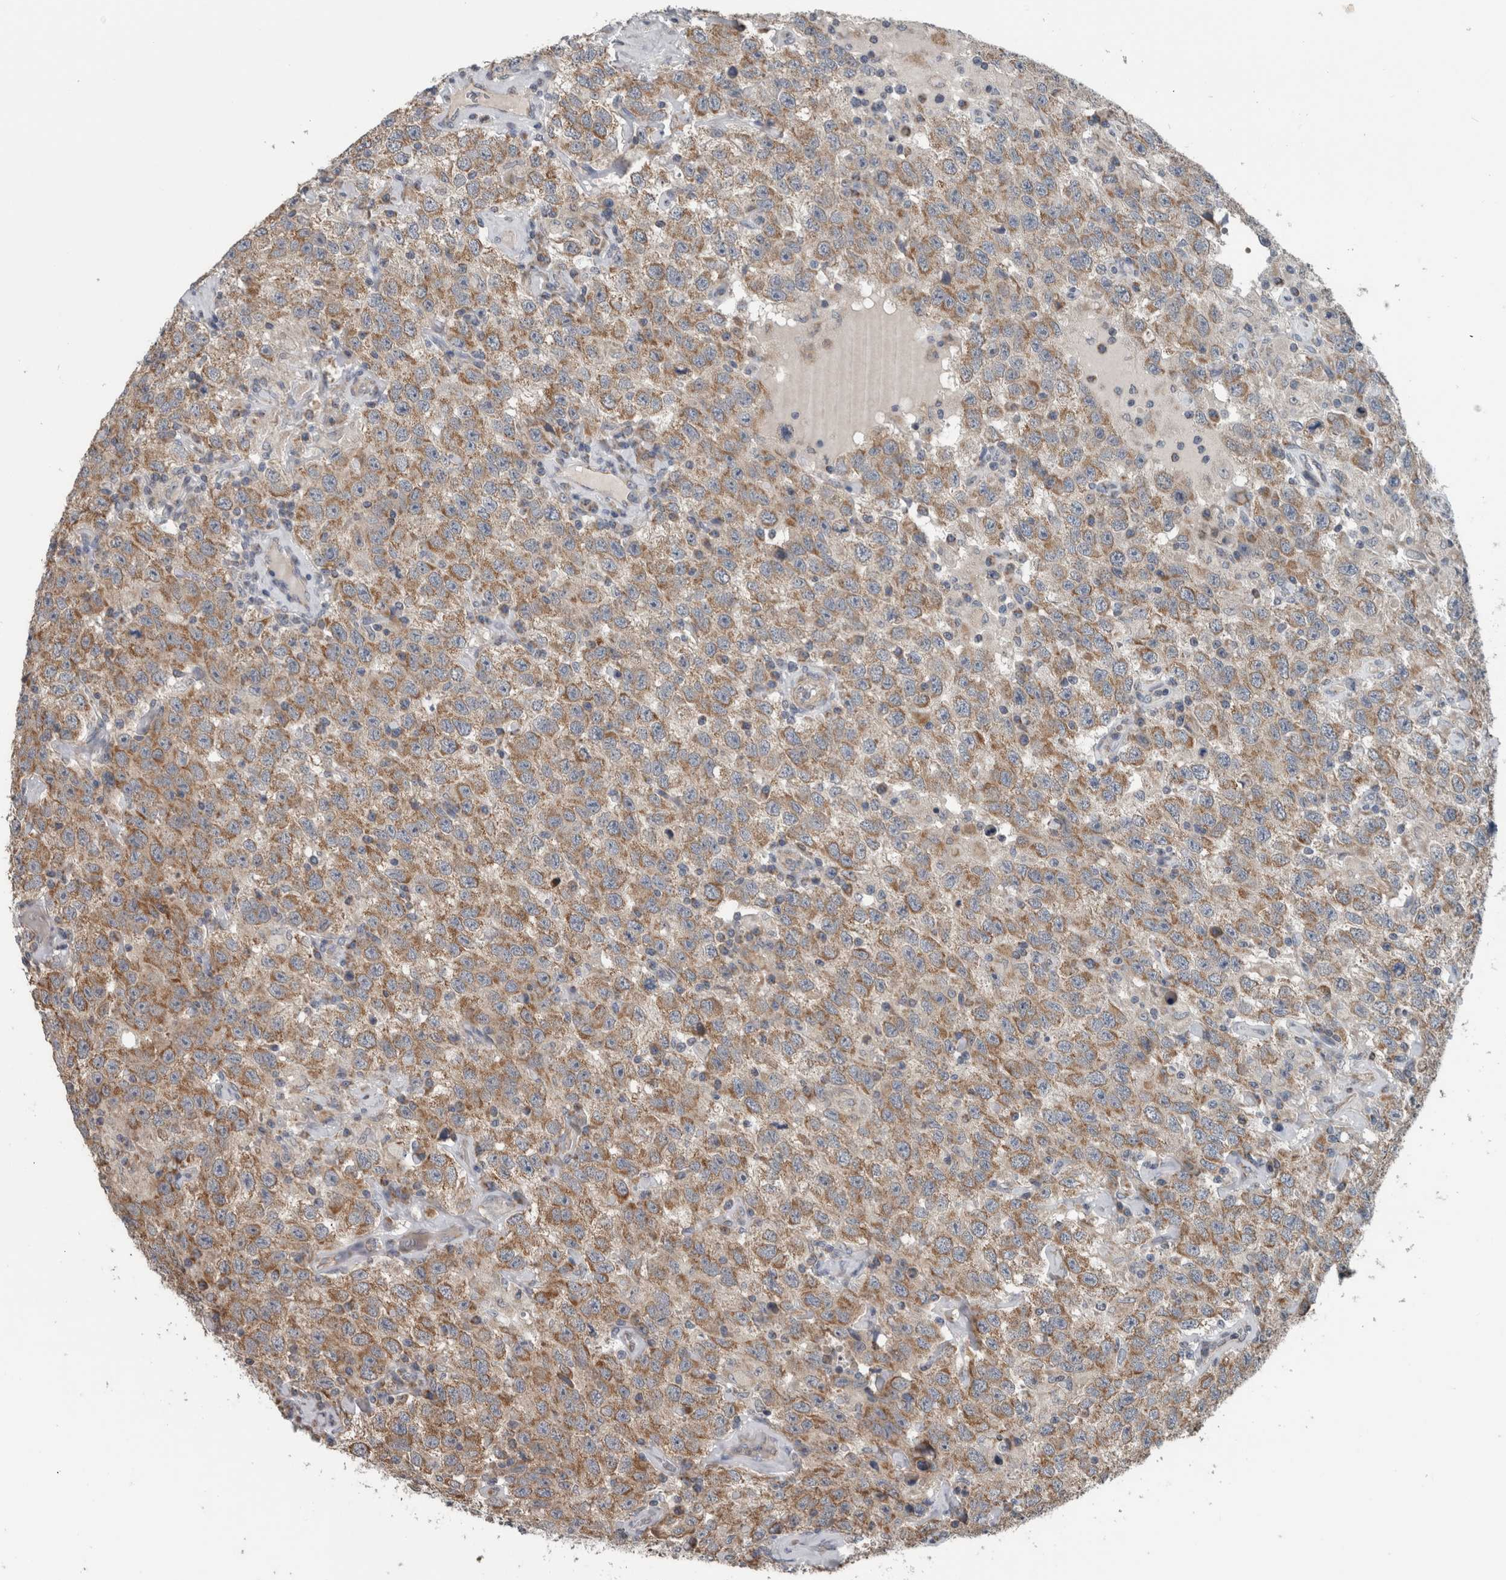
{"staining": {"intensity": "moderate", "quantity": ">75%", "location": "cytoplasmic/membranous"}, "tissue": "testis cancer", "cell_type": "Tumor cells", "image_type": "cancer", "snomed": [{"axis": "morphology", "description": "Seminoma, NOS"}, {"axis": "topography", "description": "Testis"}], "caption": "Brown immunohistochemical staining in human testis cancer (seminoma) exhibits moderate cytoplasmic/membranous staining in approximately >75% of tumor cells.", "gene": "ARMC1", "patient": {"sex": "male", "age": 41}}